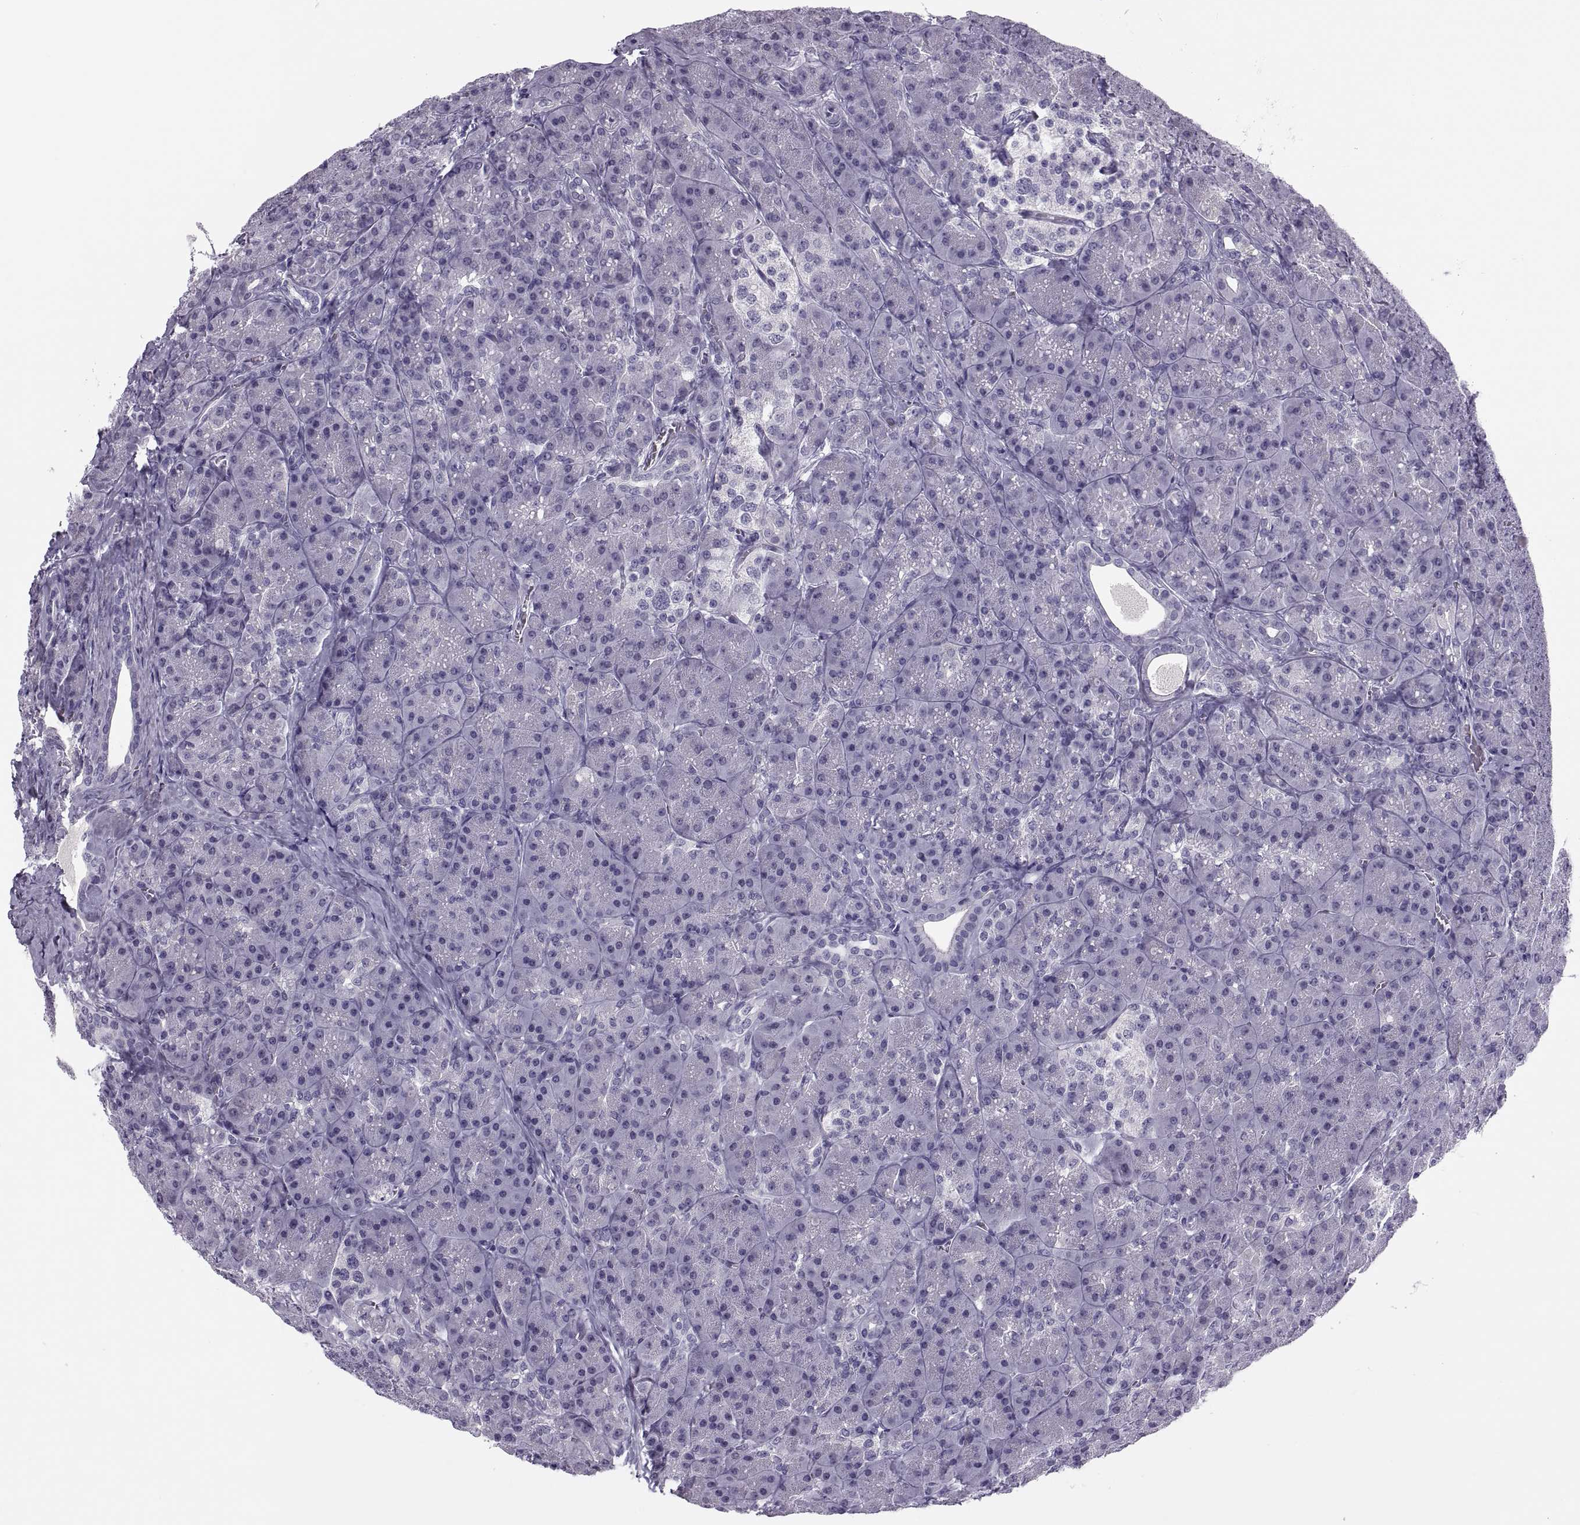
{"staining": {"intensity": "negative", "quantity": "none", "location": "none"}, "tissue": "pancreas", "cell_type": "Exocrine glandular cells", "image_type": "normal", "snomed": [{"axis": "morphology", "description": "Normal tissue, NOS"}, {"axis": "topography", "description": "Pancreas"}], "caption": "High power microscopy image of an immunohistochemistry photomicrograph of normal pancreas, revealing no significant positivity in exocrine glandular cells.", "gene": "SYNGR4", "patient": {"sex": "male", "age": 57}}